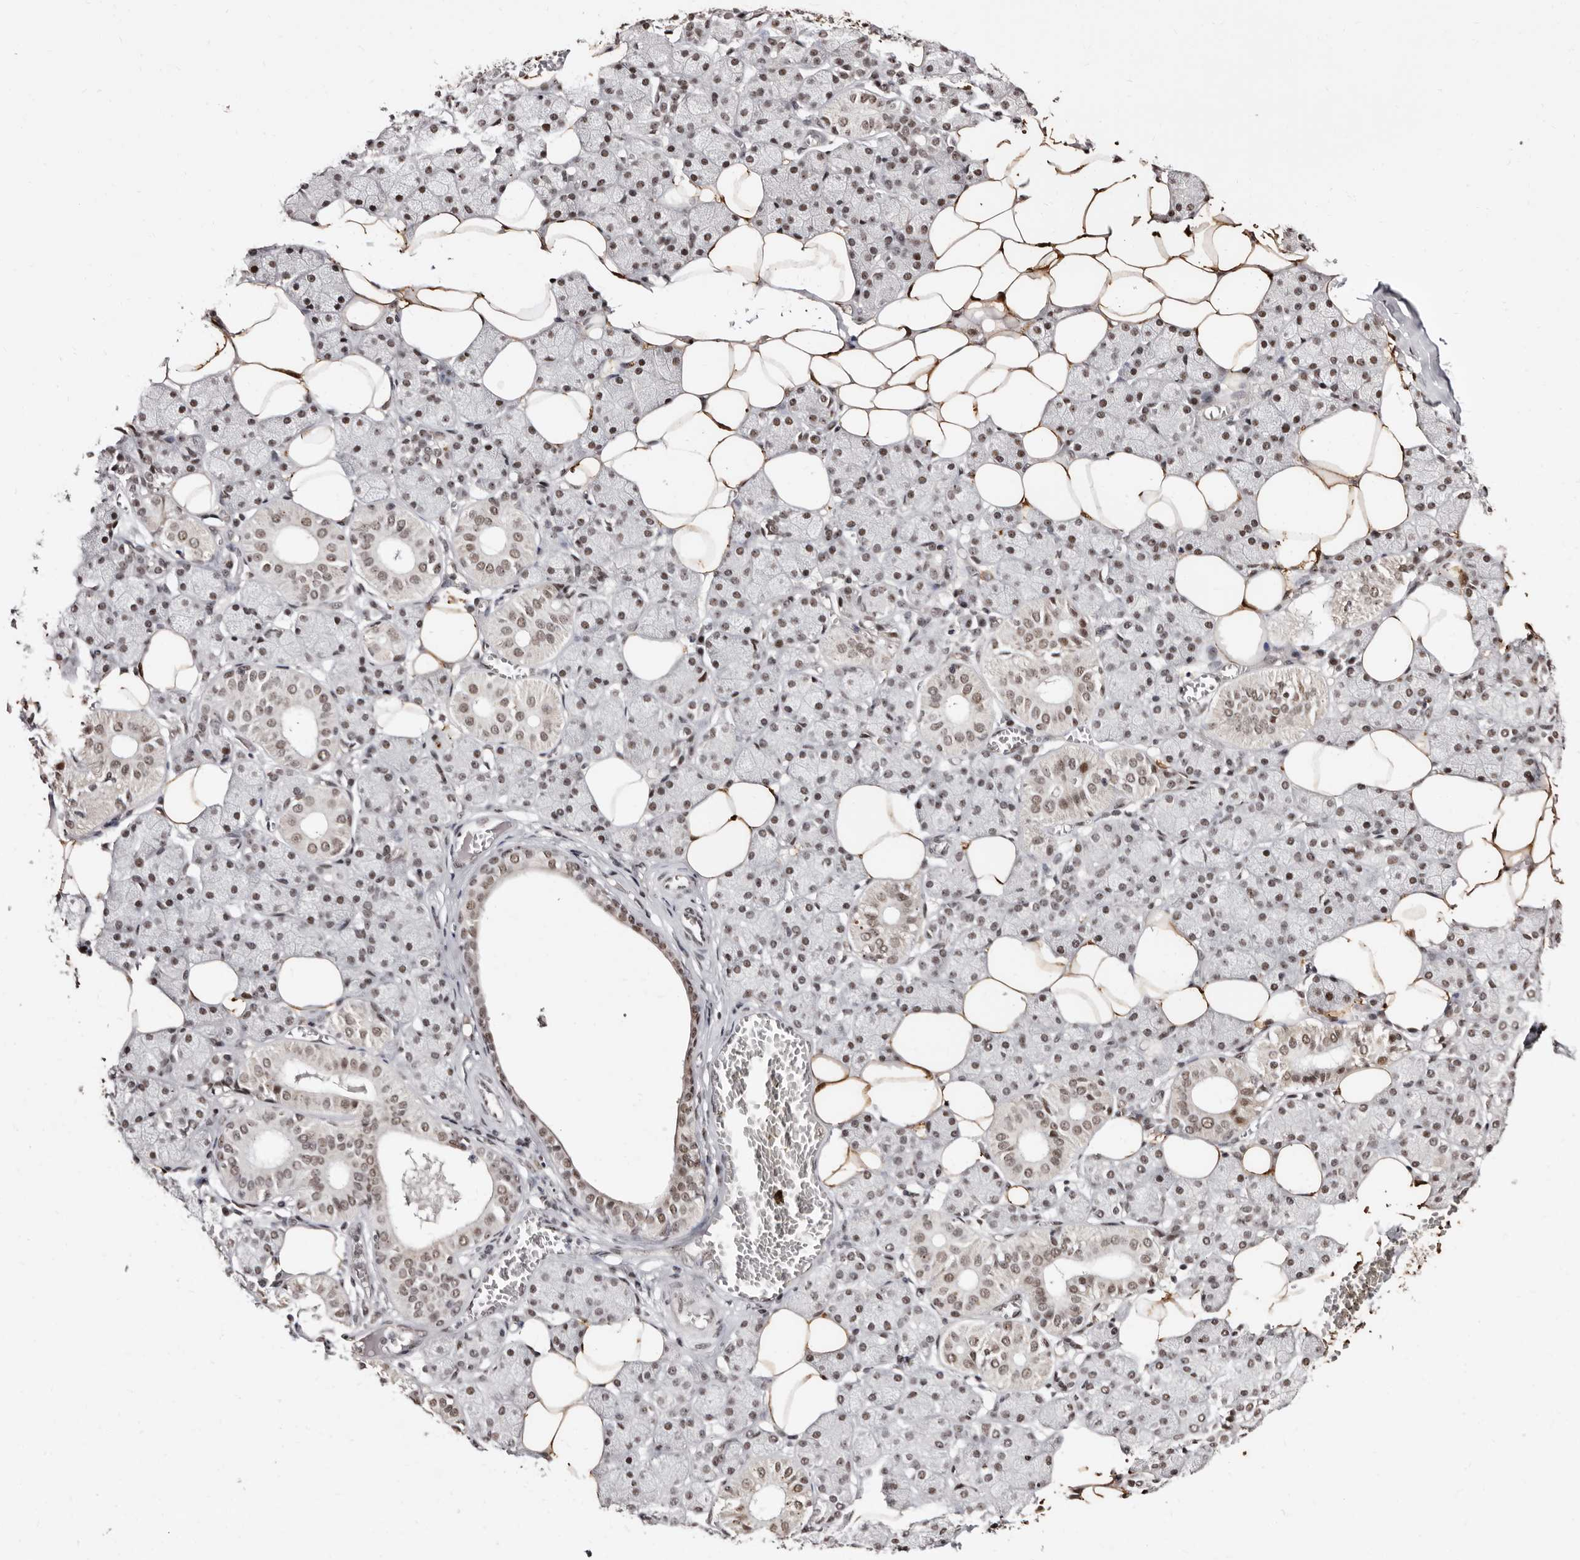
{"staining": {"intensity": "moderate", "quantity": ">75%", "location": "nuclear"}, "tissue": "salivary gland", "cell_type": "Glandular cells", "image_type": "normal", "snomed": [{"axis": "morphology", "description": "Normal tissue, NOS"}, {"axis": "topography", "description": "Salivary gland"}], "caption": "The micrograph reveals immunohistochemical staining of normal salivary gland. There is moderate nuclear staining is identified in about >75% of glandular cells. The protein is stained brown, and the nuclei are stained in blue (DAB (3,3'-diaminobenzidine) IHC with brightfield microscopy, high magnification).", "gene": "ANAPC11", "patient": {"sex": "female", "age": 33}}